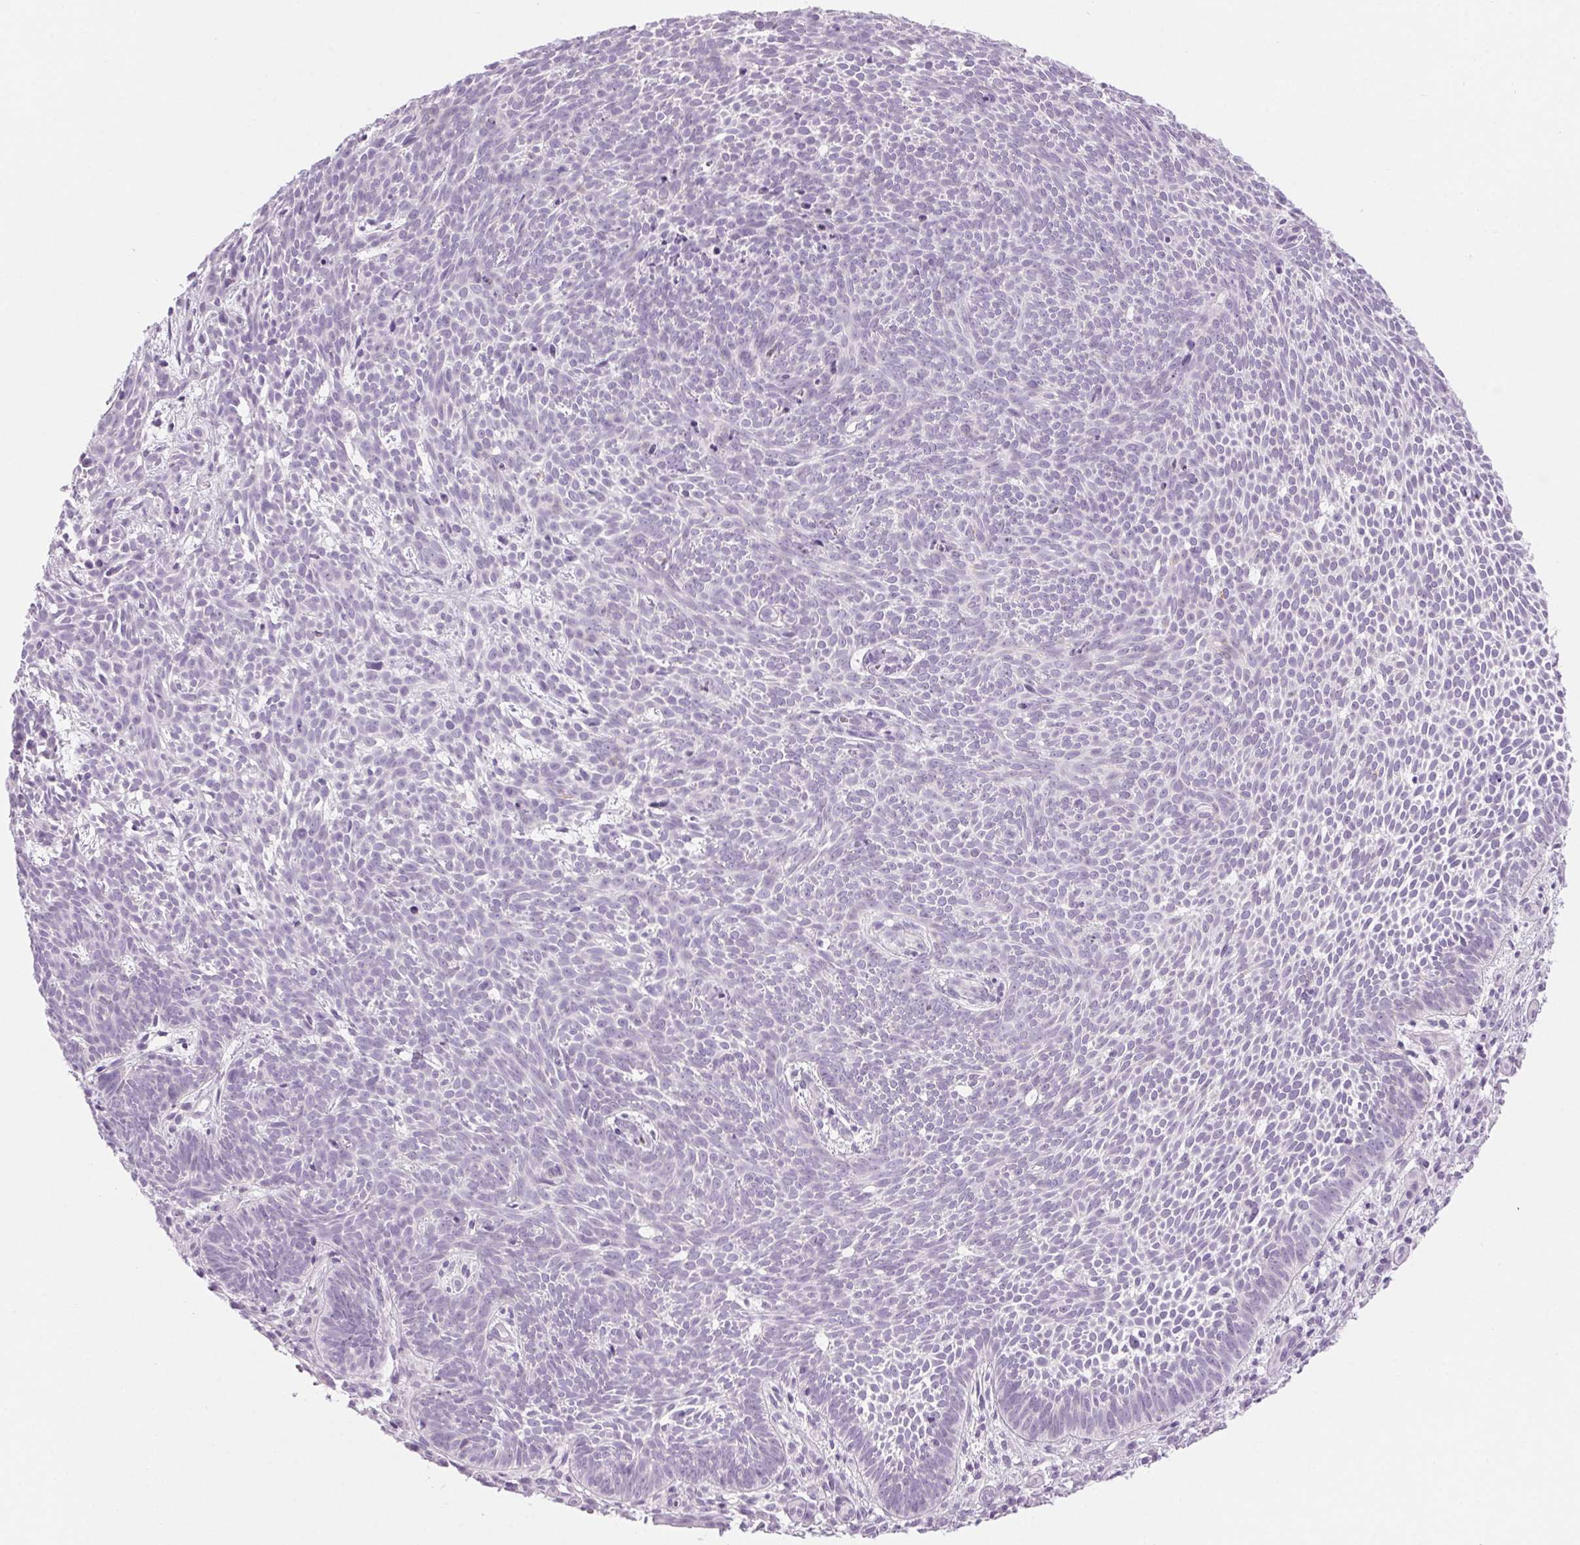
{"staining": {"intensity": "negative", "quantity": "none", "location": "none"}, "tissue": "skin cancer", "cell_type": "Tumor cells", "image_type": "cancer", "snomed": [{"axis": "morphology", "description": "Basal cell carcinoma"}, {"axis": "topography", "description": "Skin"}], "caption": "Immunohistochemistry (IHC) of basal cell carcinoma (skin) reveals no expression in tumor cells.", "gene": "LRP2", "patient": {"sex": "male", "age": 59}}